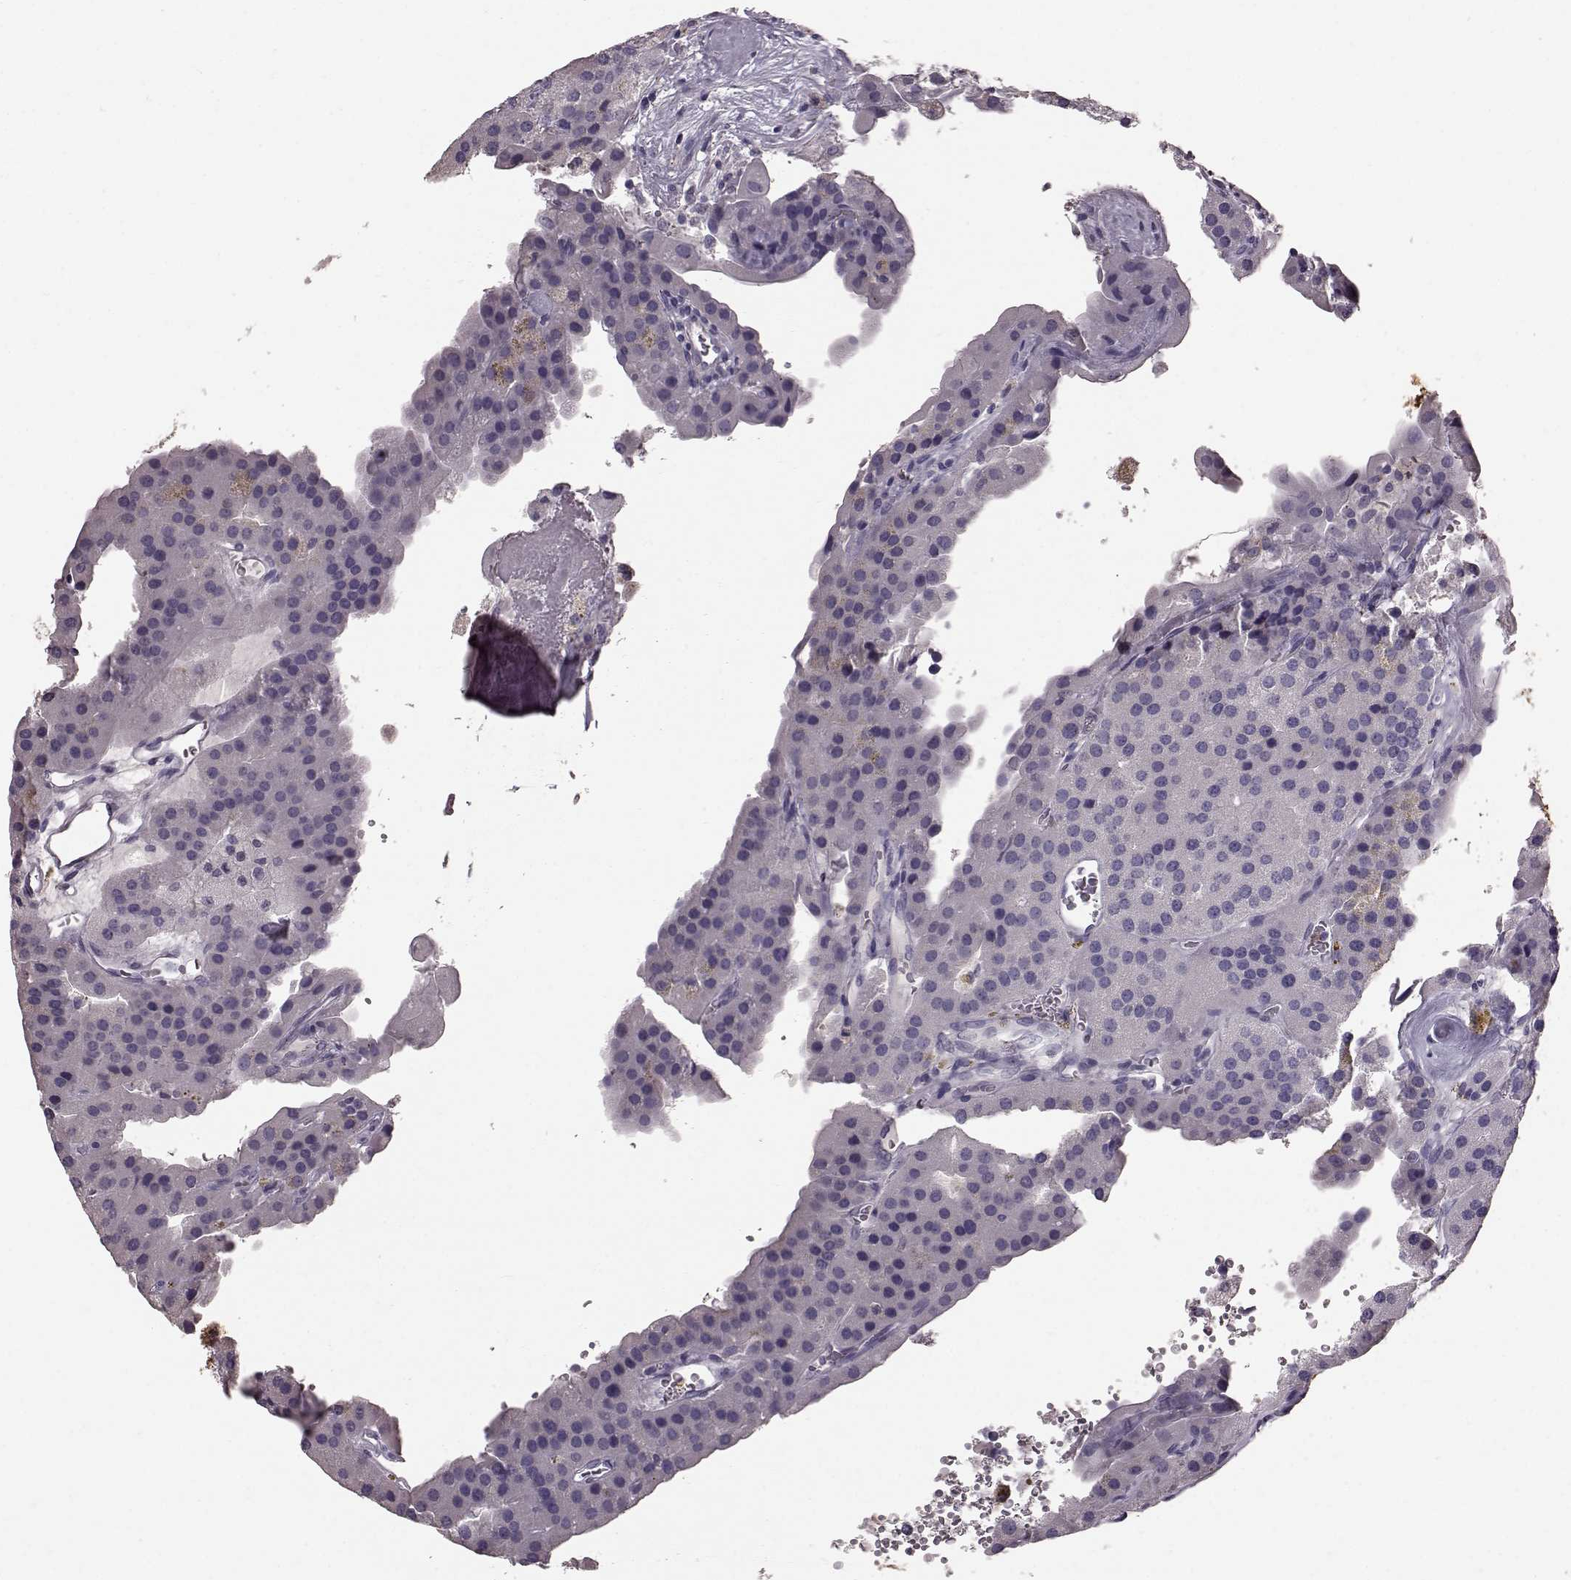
{"staining": {"intensity": "negative", "quantity": "none", "location": "none"}, "tissue": "parathyroid gland", "cell_type": "Glandular cells", "image_type": "normal", "snomed": [{"axis": "morphology", "description": "Normal tissue, NOS"}, {"axis": "morphology", "description": "Adenoma, NOS"}, {"axis": "topography", "description": "Parathyroid gland"}], "caption": "This is an IHC image of unremarkable human parathyroid gland. There is no staining in glandular cells.", "gene": "FUT4", "patient": {"sex": "female", "age": 86}}